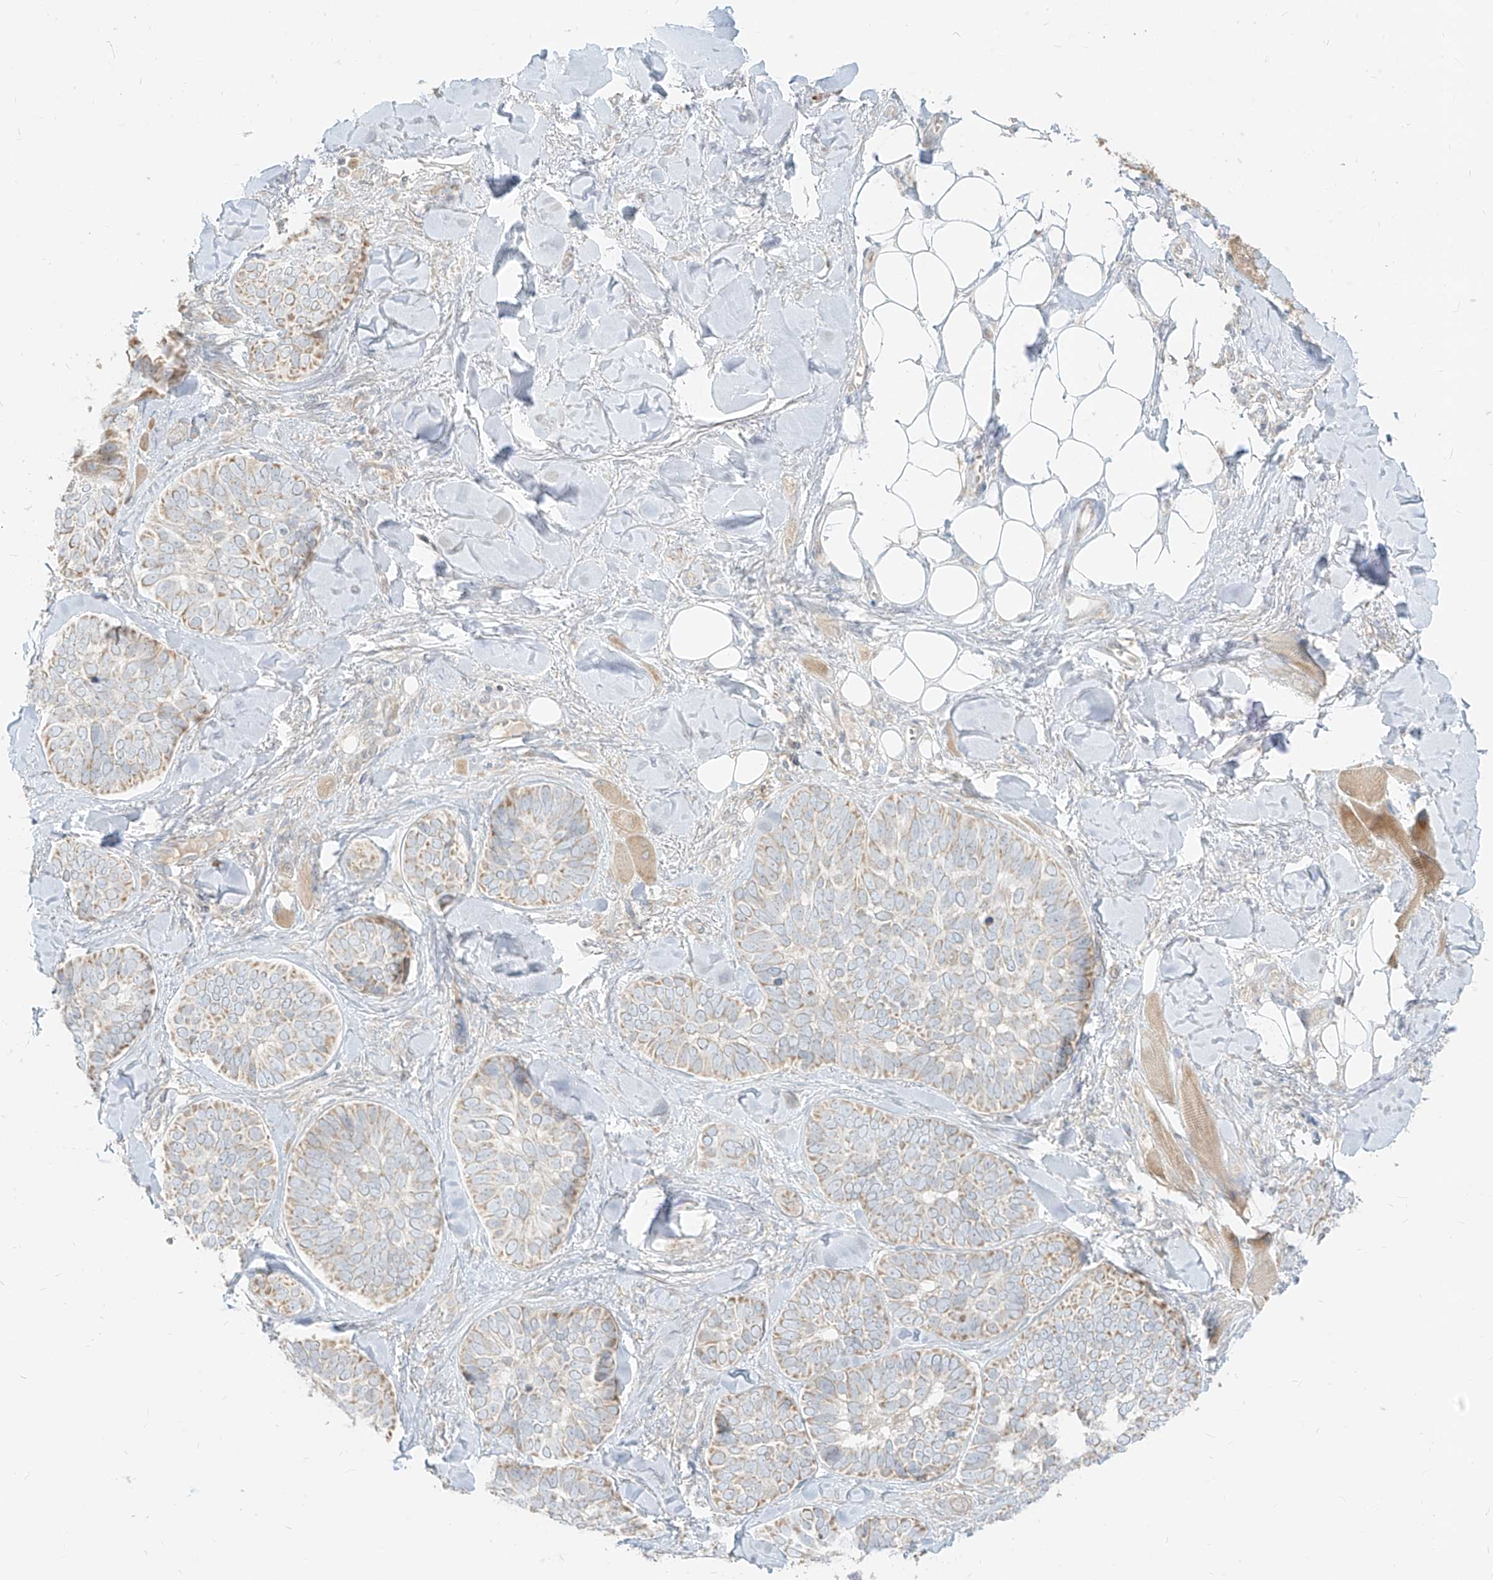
{"staining": {"intensity": "weak", "quantity": ">75%", "location": "cytoplasmic/membranous"}, "tissue": "skin cancer", "cell_type": "Tumor cells", "image_type": "cancer", "snomed": [{"axis": "morphology", "description": "Basal cell carcinoma"}, {"axis": "topography", "description": "Skin"}], "caption": "A low amount of weak cytoplasmic/membranous expression is appreciated in approximately >75% of tumor cells in skin cancer (basal cell carcinoma) tissue.", "gene": "ZIM3", "patient": {"sex": "male", "age": 62}}